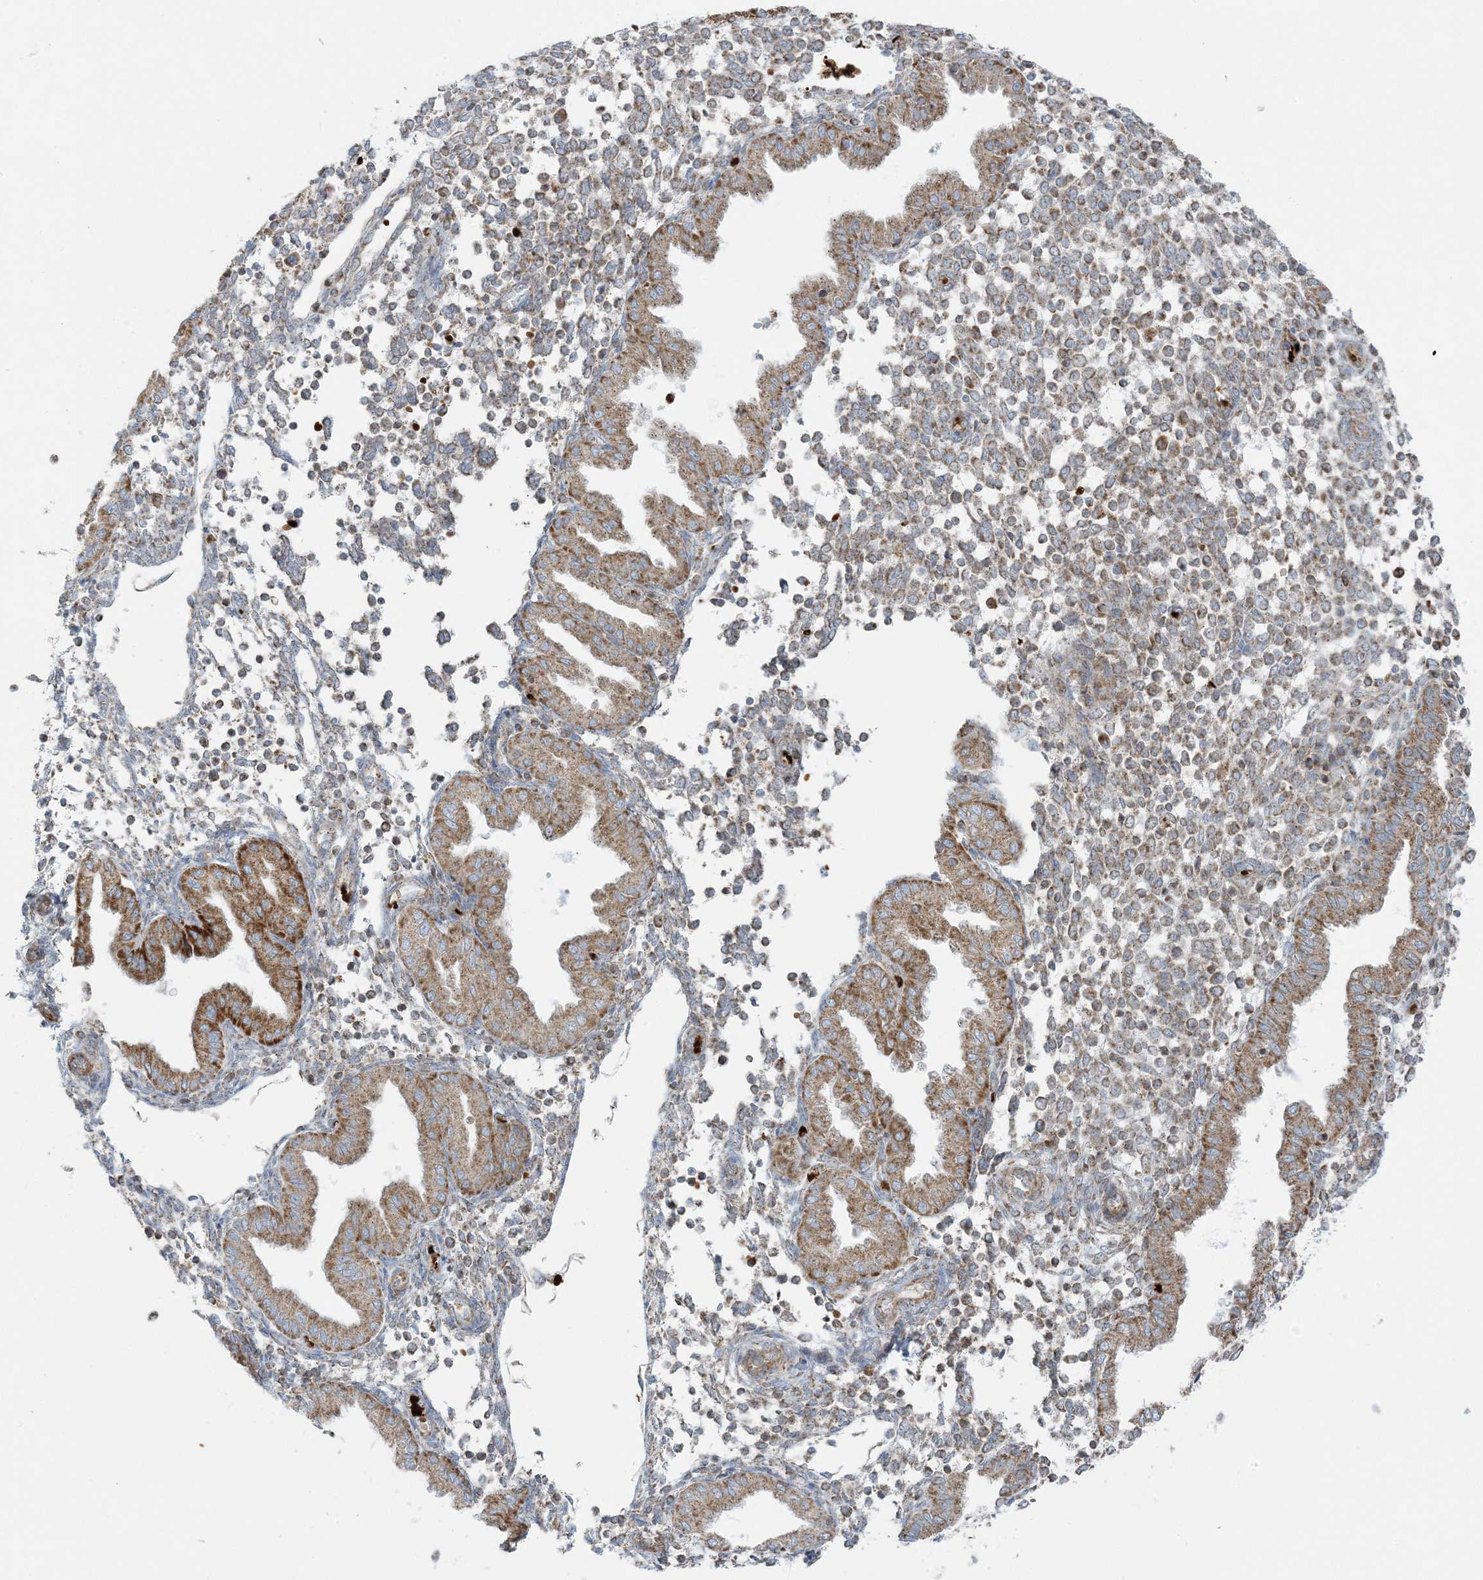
{"staining": {"intensity": "weak", "quantity": ">75%", "location": "cytoplasmic/membranous"}, "tissue": "endometrium", "cell_type": "Cells in endometrial stroma", "image_type": "normal", "snomed": [{"axis": "morphology", "description": "Normal tissue, NOS"}, {"axis": "topography", "description": "Endometrium"}], "caption": "Immunohistochemical staining of normal human endometrium shows >75% levels of weak cytoplasmic/membranous protein staining in approximately >75% of cells in endometrial stroma. Using DAB (brown) and hematoxylin (blue) stains, captured at high magnification using brightfield microscopy.", "gene": "PIK3R4", "patient": {"sex": "female", "age": 53}}